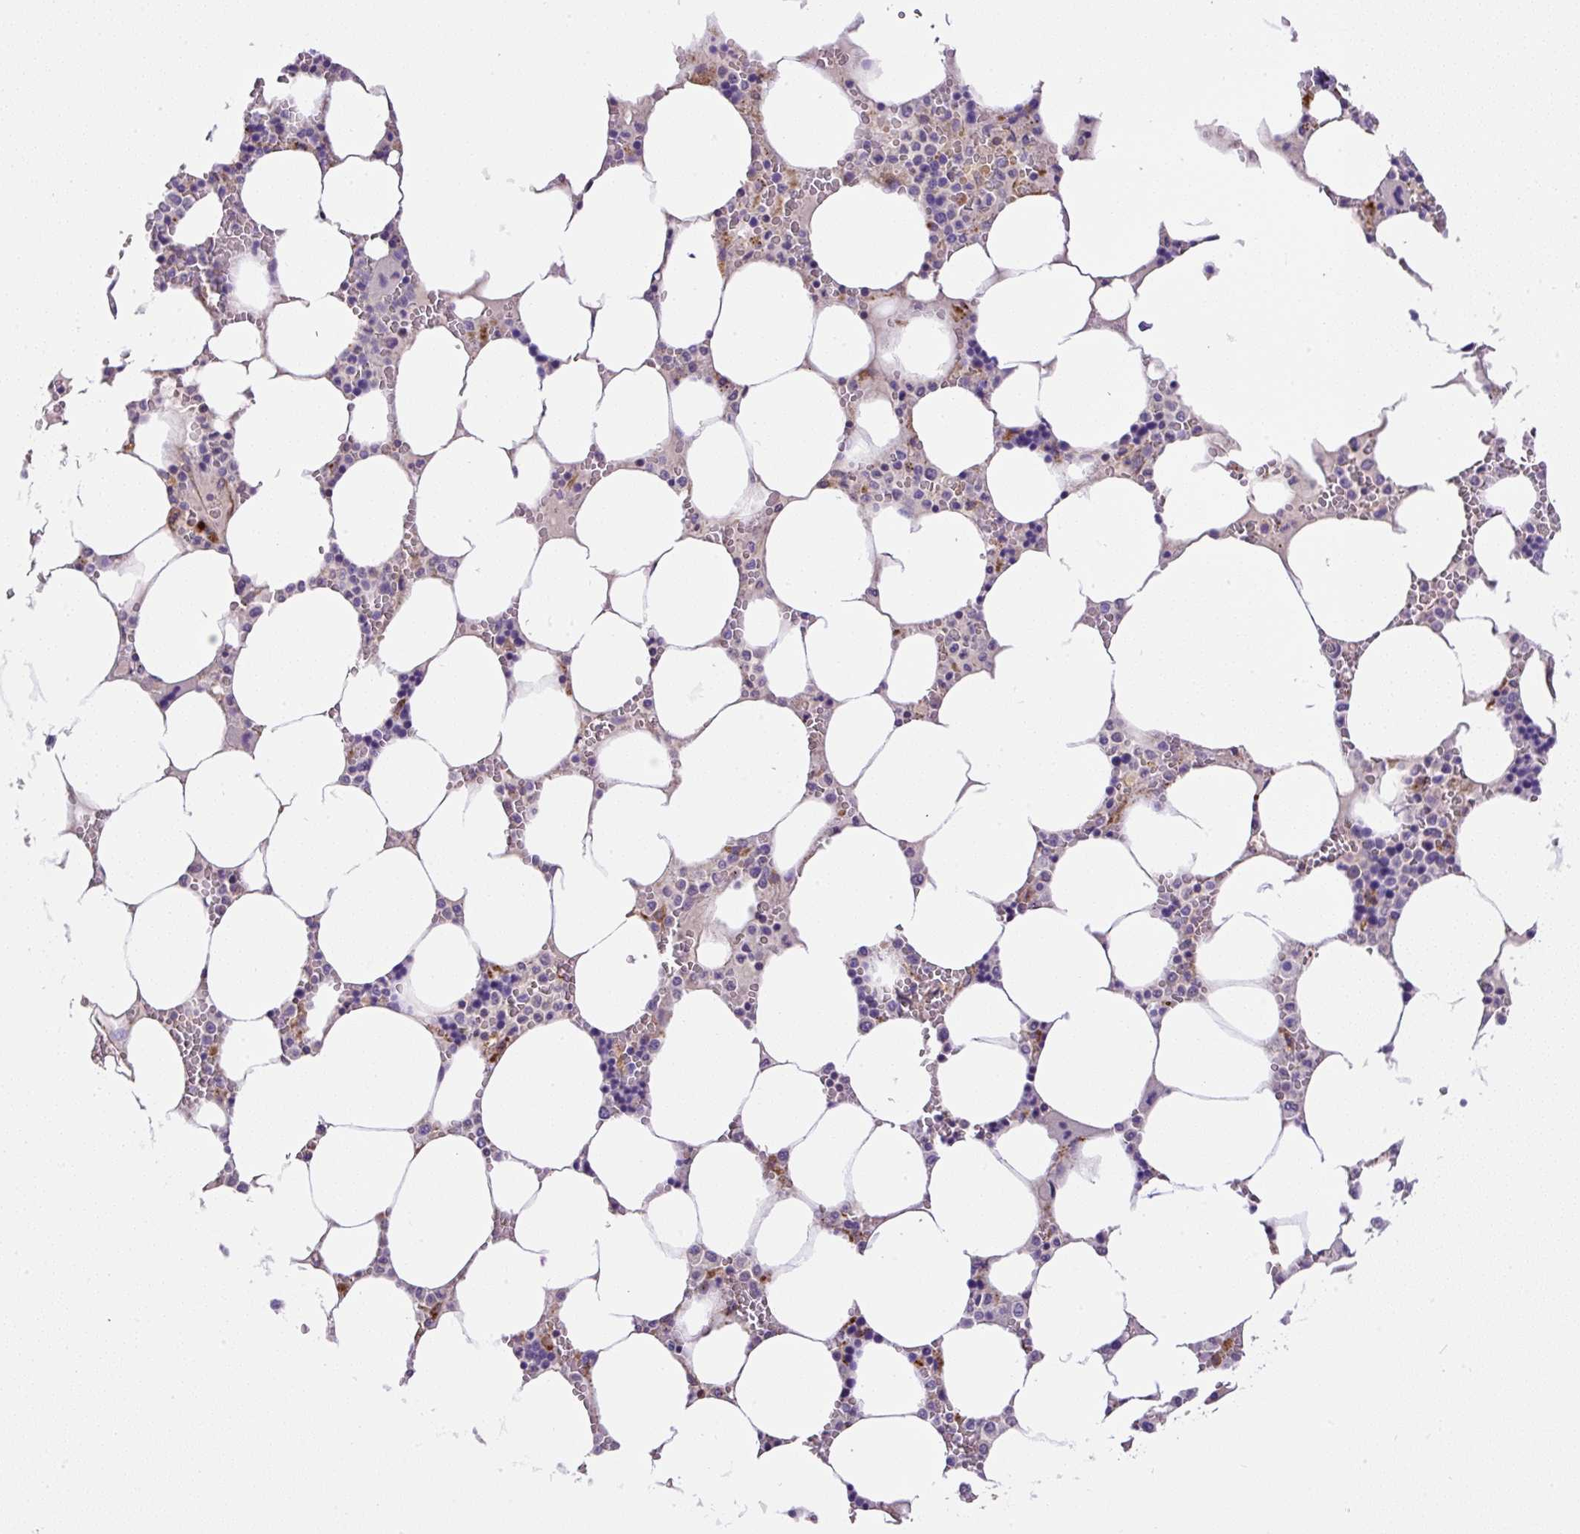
{"staining": {"intensity": "weak", "quantity": "<25%", "location": "cytoplasmic/membranous"}, "tissue": "bone marrow", "cell_type": "Hematopoietic cells", "image_type": "normal", "snomed": [{"axis": "morphology", "description": "Normal tissue, NOS"}, {"axis": "topography", "description": "Bone marrow"}], "caption": "Micrograph shows no protein positivity in hematopoietic cells of normal bone marrow.", "gene": "RNF170", "patient": {"sex": "male", "age": 64}}